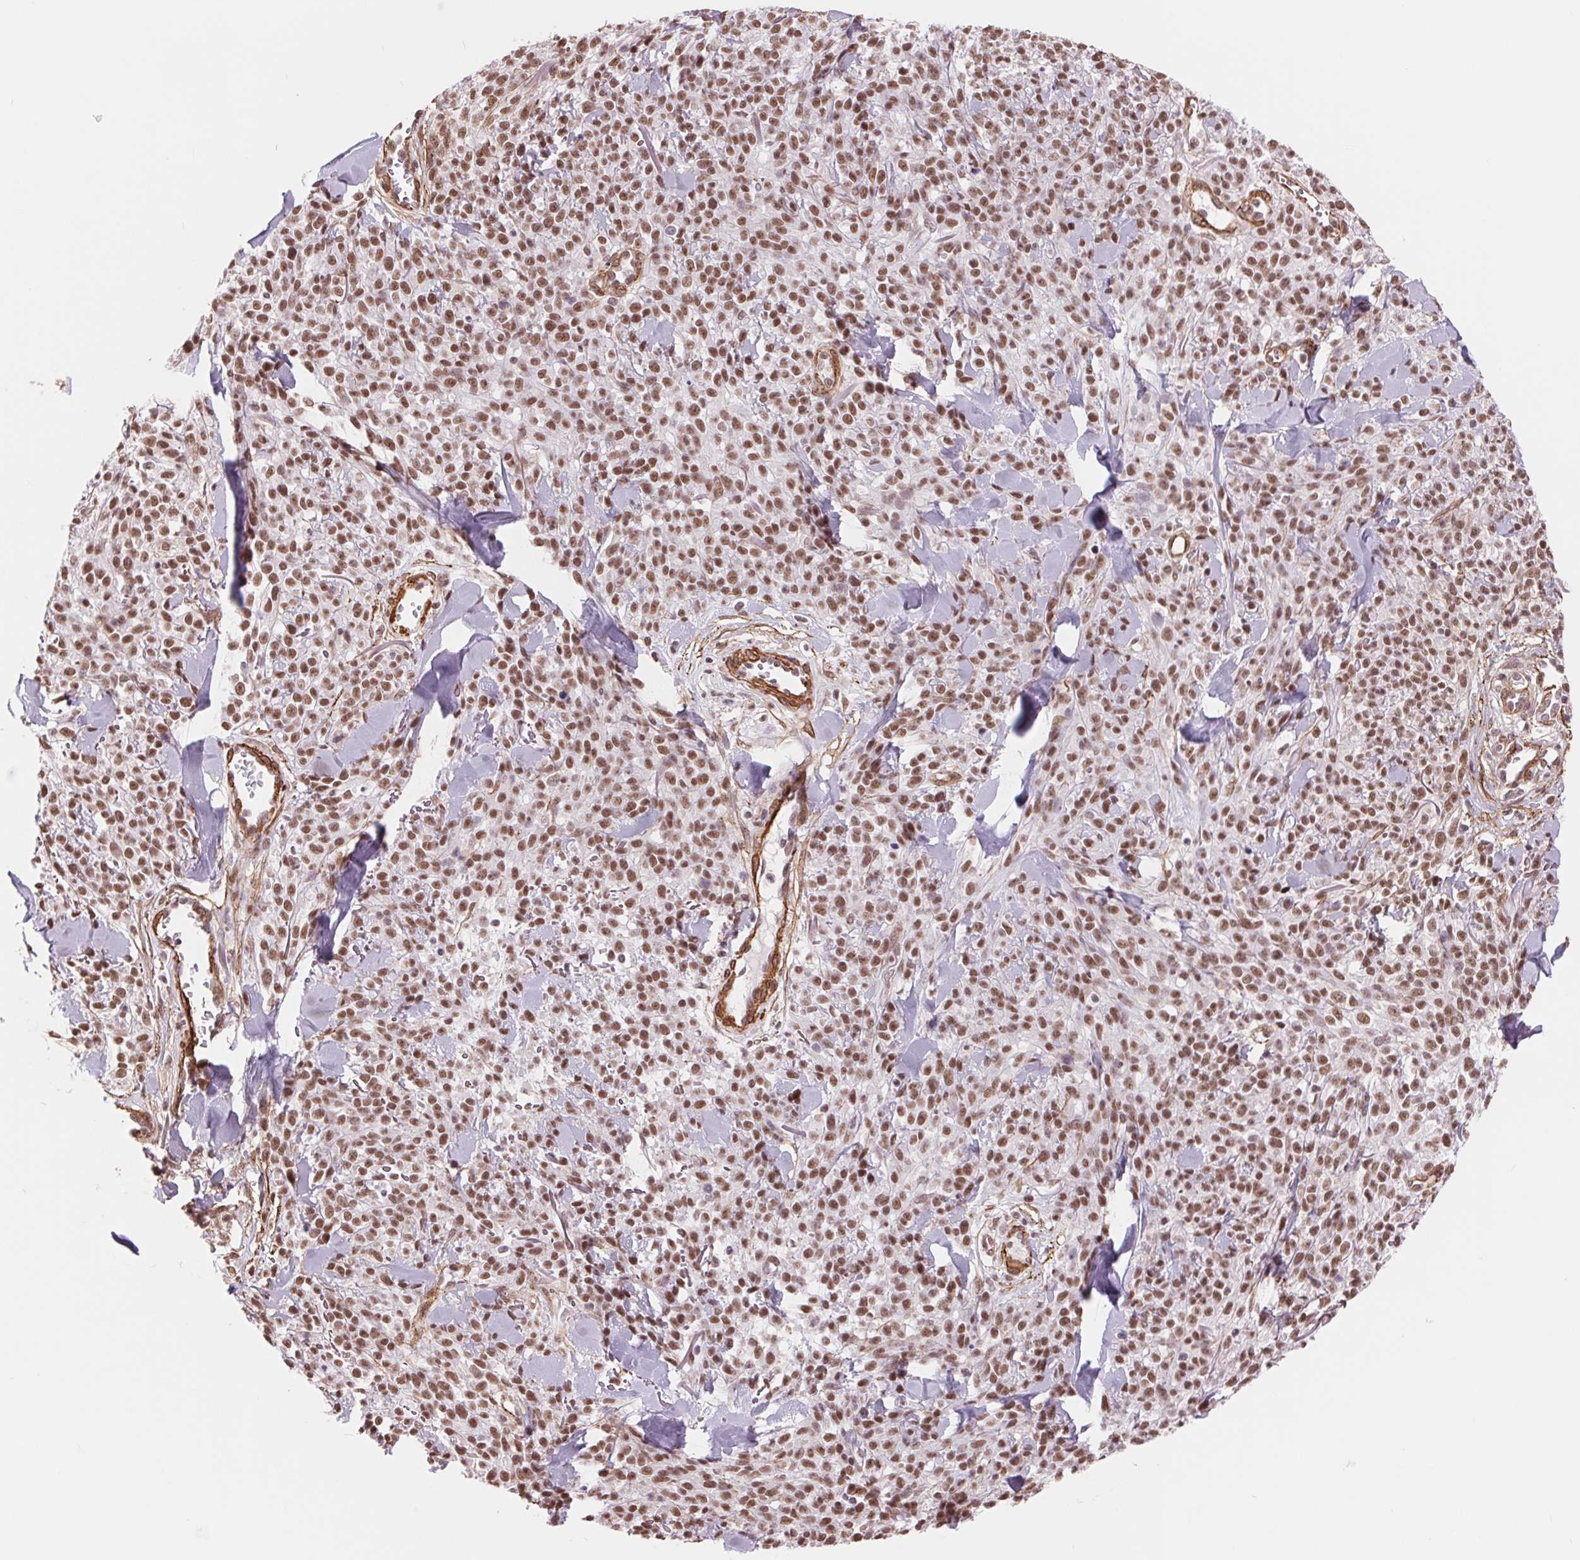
{"staining": {"intensity": "moderate", "quantity": ">75%", "location": "nuclear"}, "tissue": "melanoma", "cell_type": "Tumor cells", "image_type": "cancer", "snomed": [{"axis": "morphology", "description": "Malignant melanoma, NOS"}, {"axis": "topography", "description": "Skin"}, {"axis": "topography", "description": "Skin of trunk"}], "caption": "An IHC image of tumor tissue is shown. Protein staining in brown shows moderate nuclear positivity in malignant melanoma within tumor cells.", "gene": "BCAT1", "patient": {"sex": "male", "age": 74}}